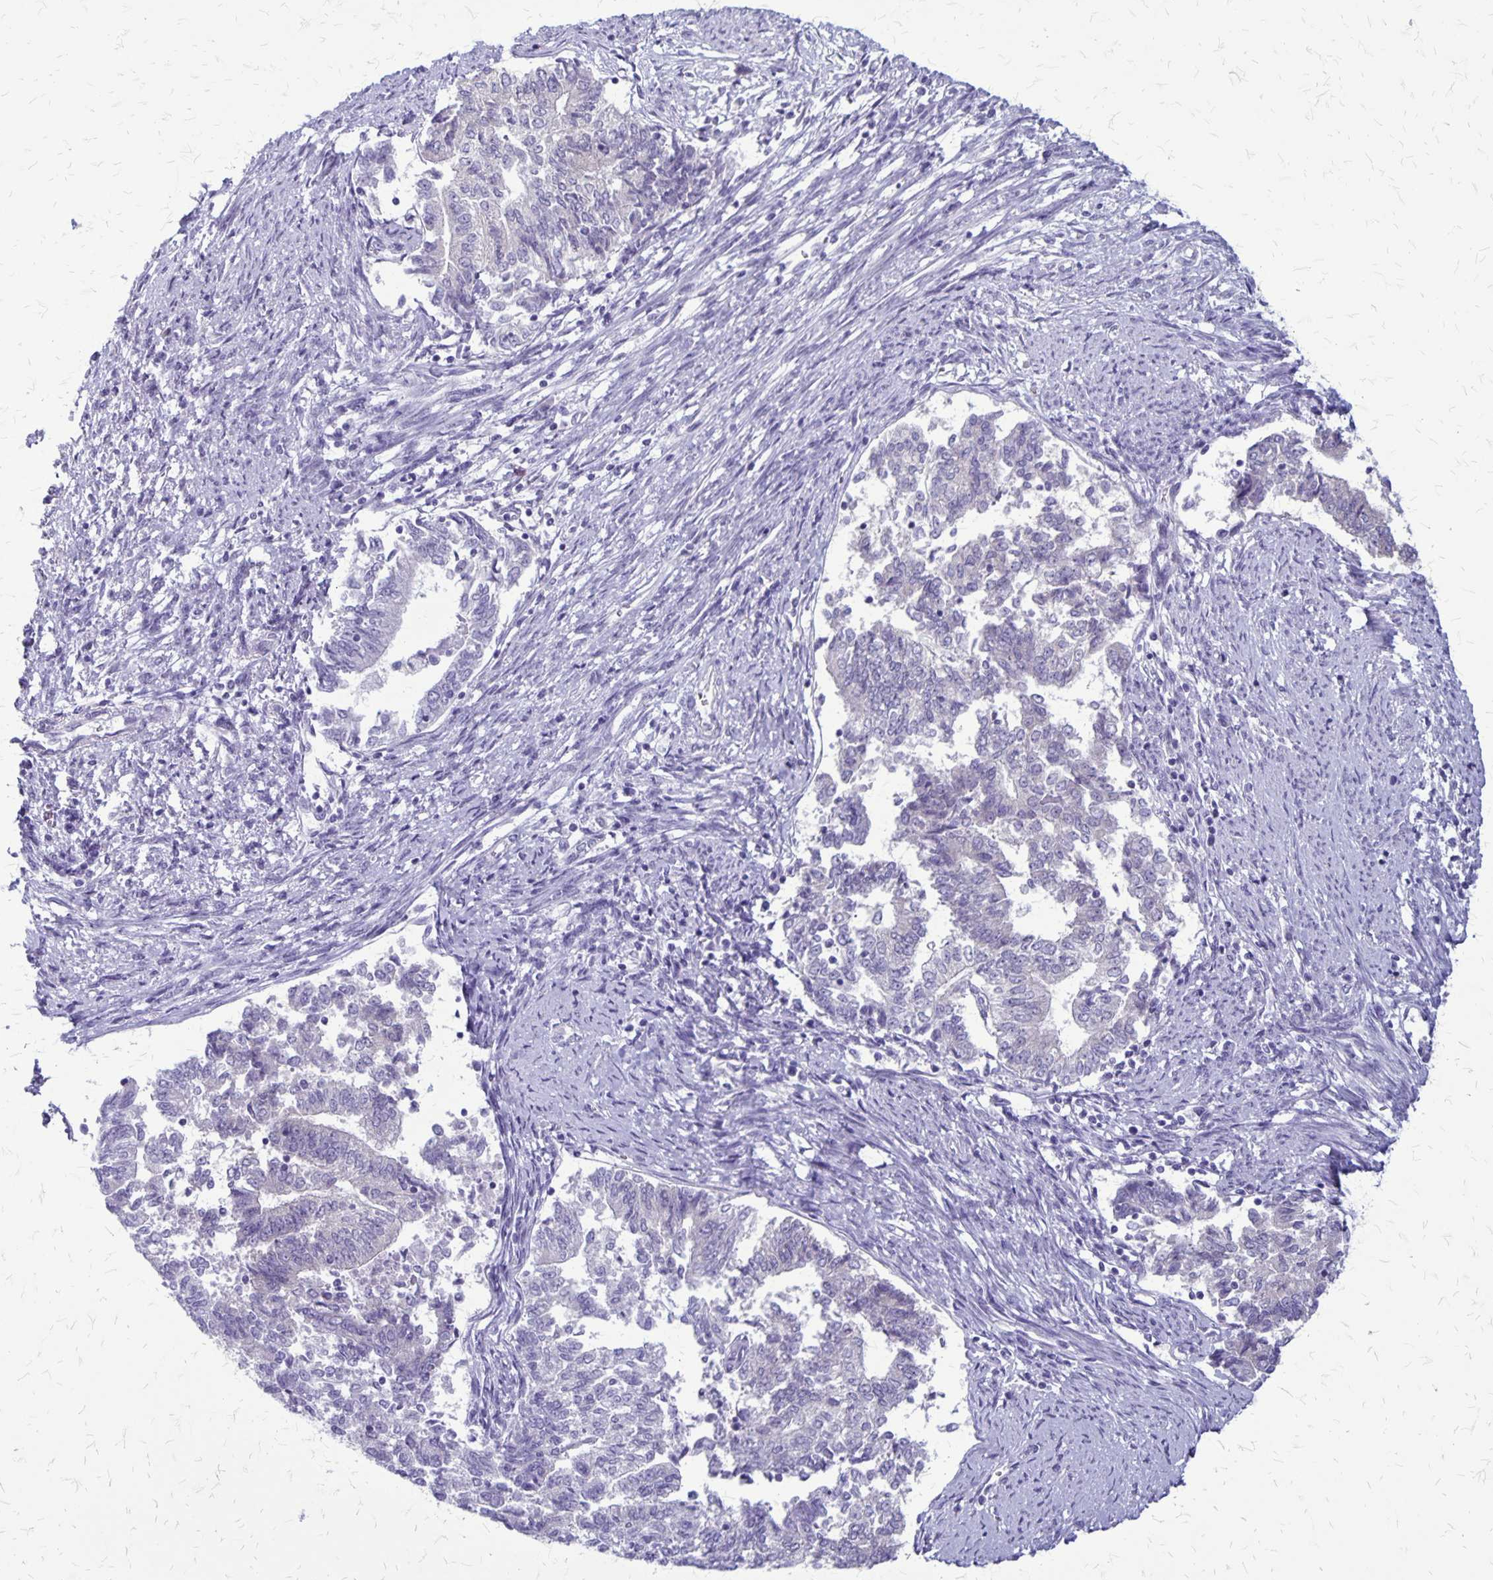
{"staining": {"intensity": "negative", "quantity": "none", "location": "none"}, "tissue": "endometrial cancer", "cell_type": "Tumor cells", "image_type": "cancer", "snomed": [{"axis": "morphology", "description": "Adenocarcinoma, NOS"}, {"axis": "topography", "description": "Endometrium"}], "caption": "The image exhibits no significant staining in tumor cells of endometrial cancer.", "gene": "PLXNB3", "patient": {"sex": "female", "age": 65}}